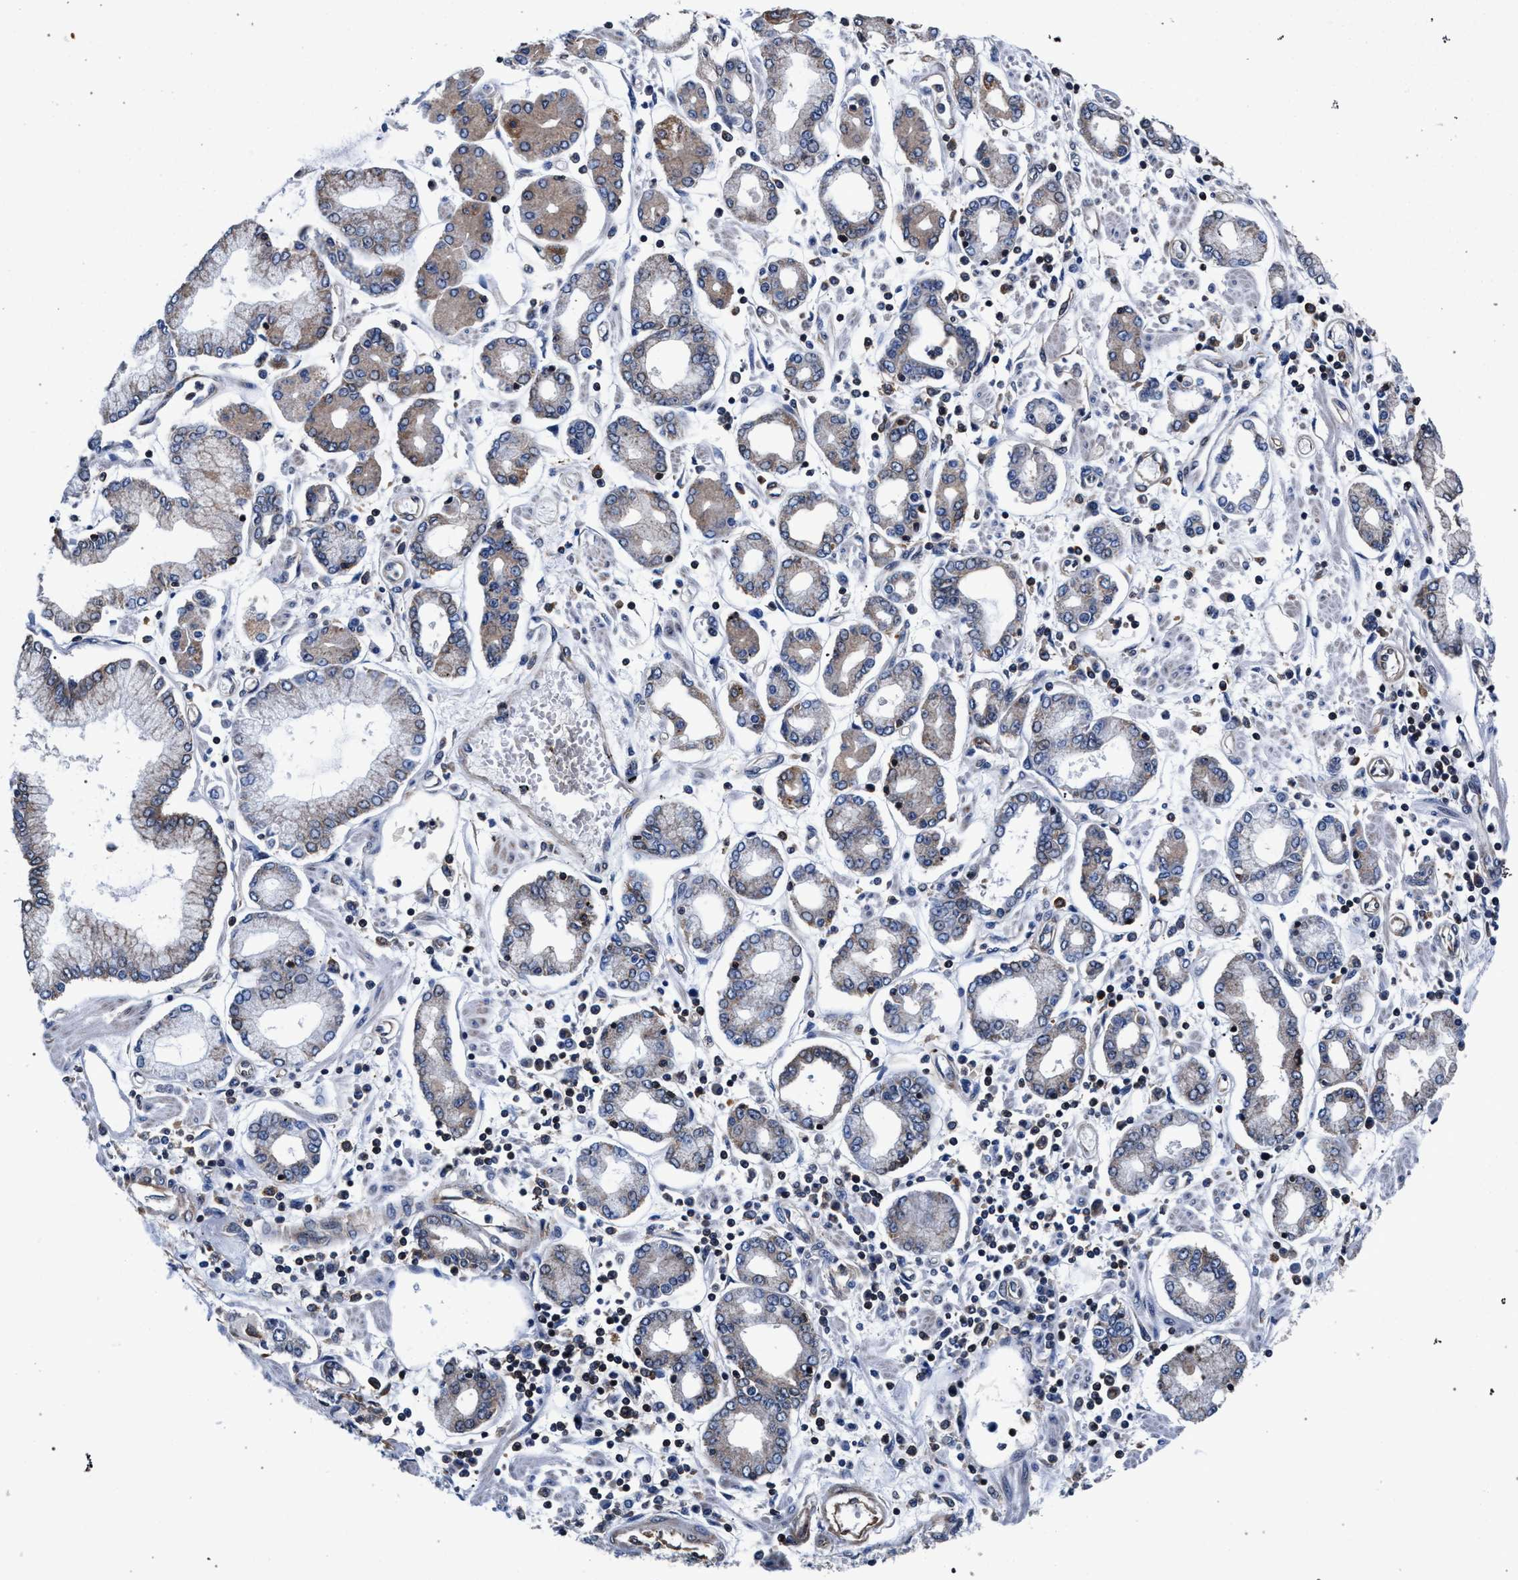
{"staining": {"intensity": "negative", "quantity": "none", "location": "none"}, "tissue": "stomach cancer", "cell_type": "Tumor cells", "image_type": "cancer", "snomed": [{"axis": "morphology", "description": "Adenocarcinoma, NOS"}, {"axis": "topography", "description": "Stomach"}], "caption": "A micrograph of human stomach cancer is negative for staining in tumor cells. (Stains: DAB (3,3'-diaminobenzidine) immunohistochemistry with hematoxylin counter stain, Microscopy: brightfield microscopy at high magnification).", "gene": "LASP1", "patient": {"sex": "male", "age": 76}}